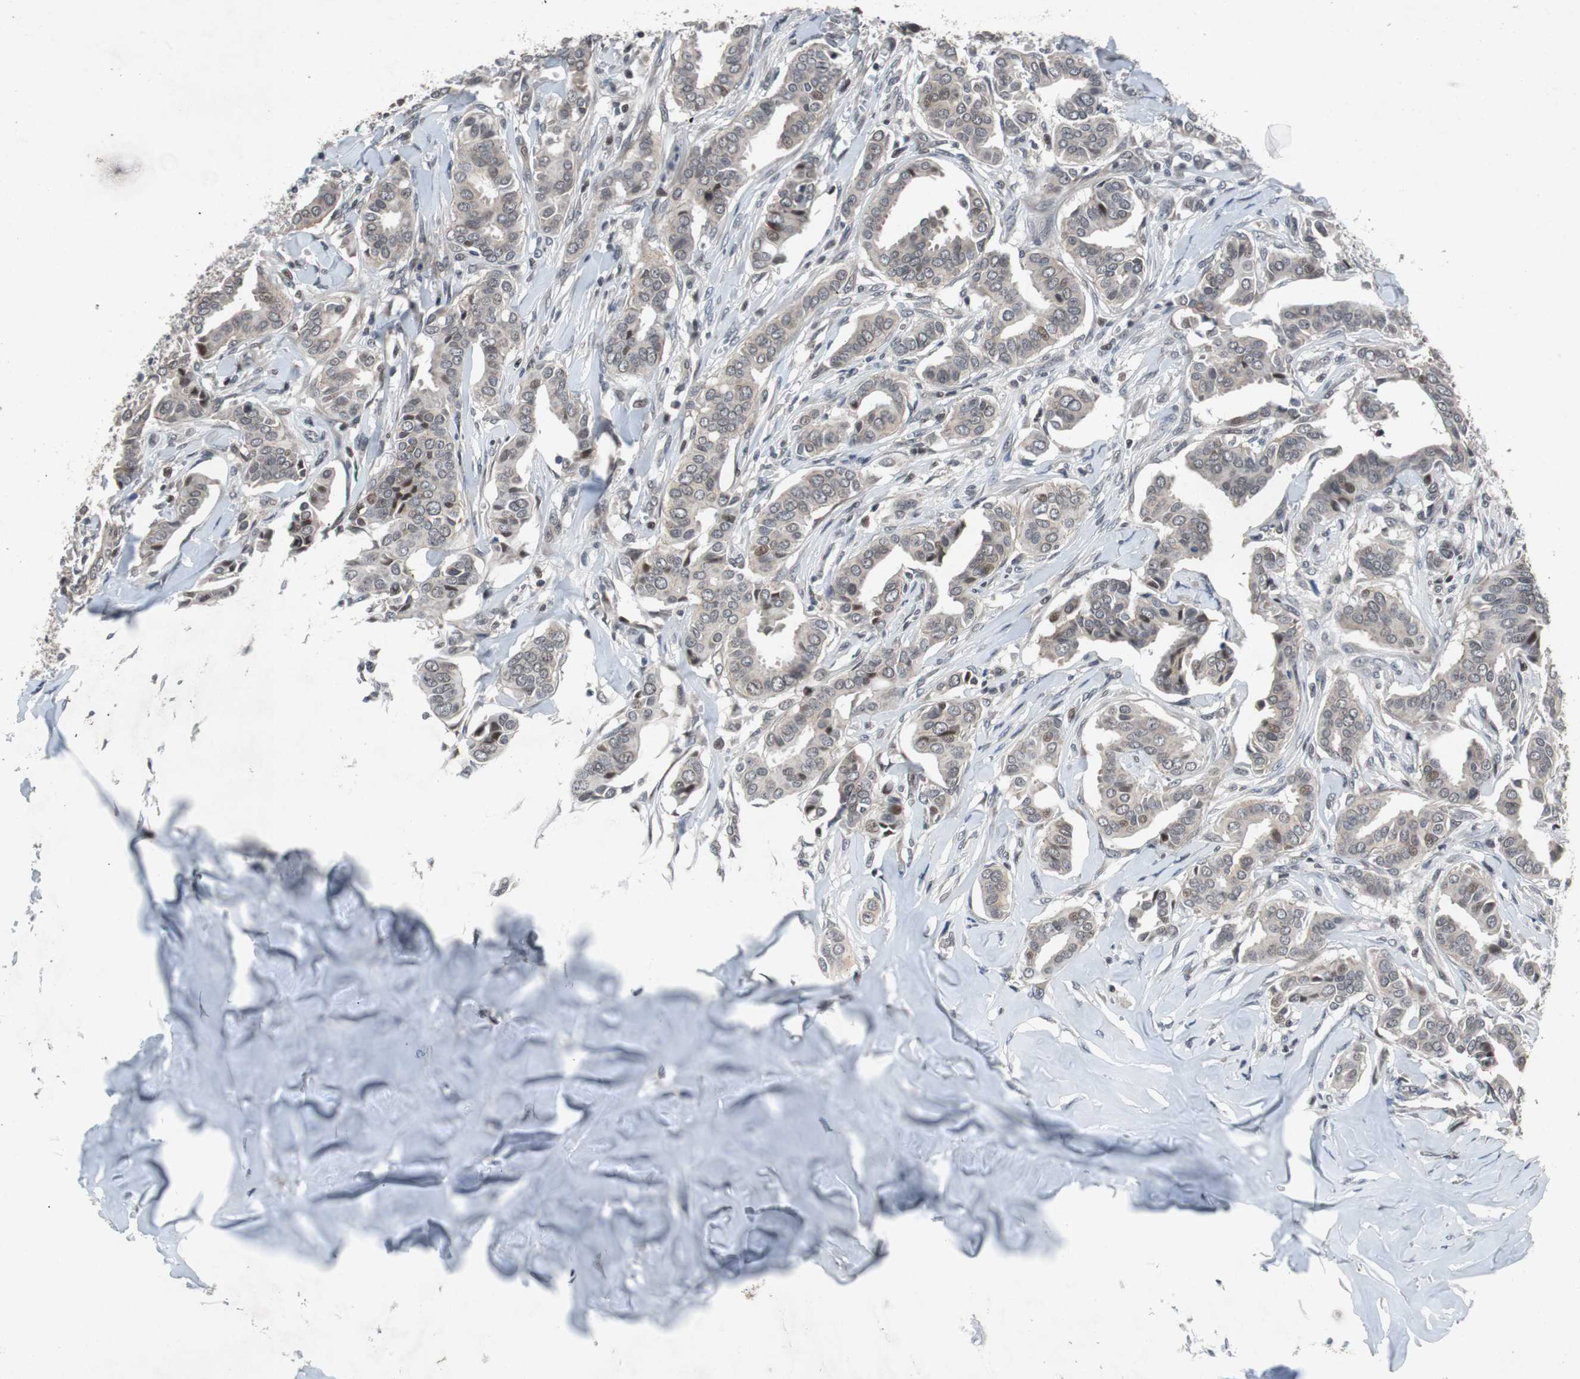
{"staining": {"intensity": "weak", "quantity": "<25%", "location": "nuclear"}, "tissue": "head and neck cancer", "cell_type": "Tumor cells", "image_type": "cancer", "snomed": [{"axis": "morphology", "description": "Adenocarcinoma, NOS"}, {"axis": "topography", "description": "Salivary gland"}, {"axis": "topography", "description": "Head-Neck"}], "caption": "DAB (3,3'-diaminobenzidine) immunohistochemical staining of human head and neck cancer (adenocarcinoma) shows no significant staining in tumor cells. The staining is performed using DAB (3,3'-diaminobenzidine) brown chromogen with nuclei counter-stained in using hematoxylin.", "gene": "TP63", "patient": {"sex": "female", "age": 59}}